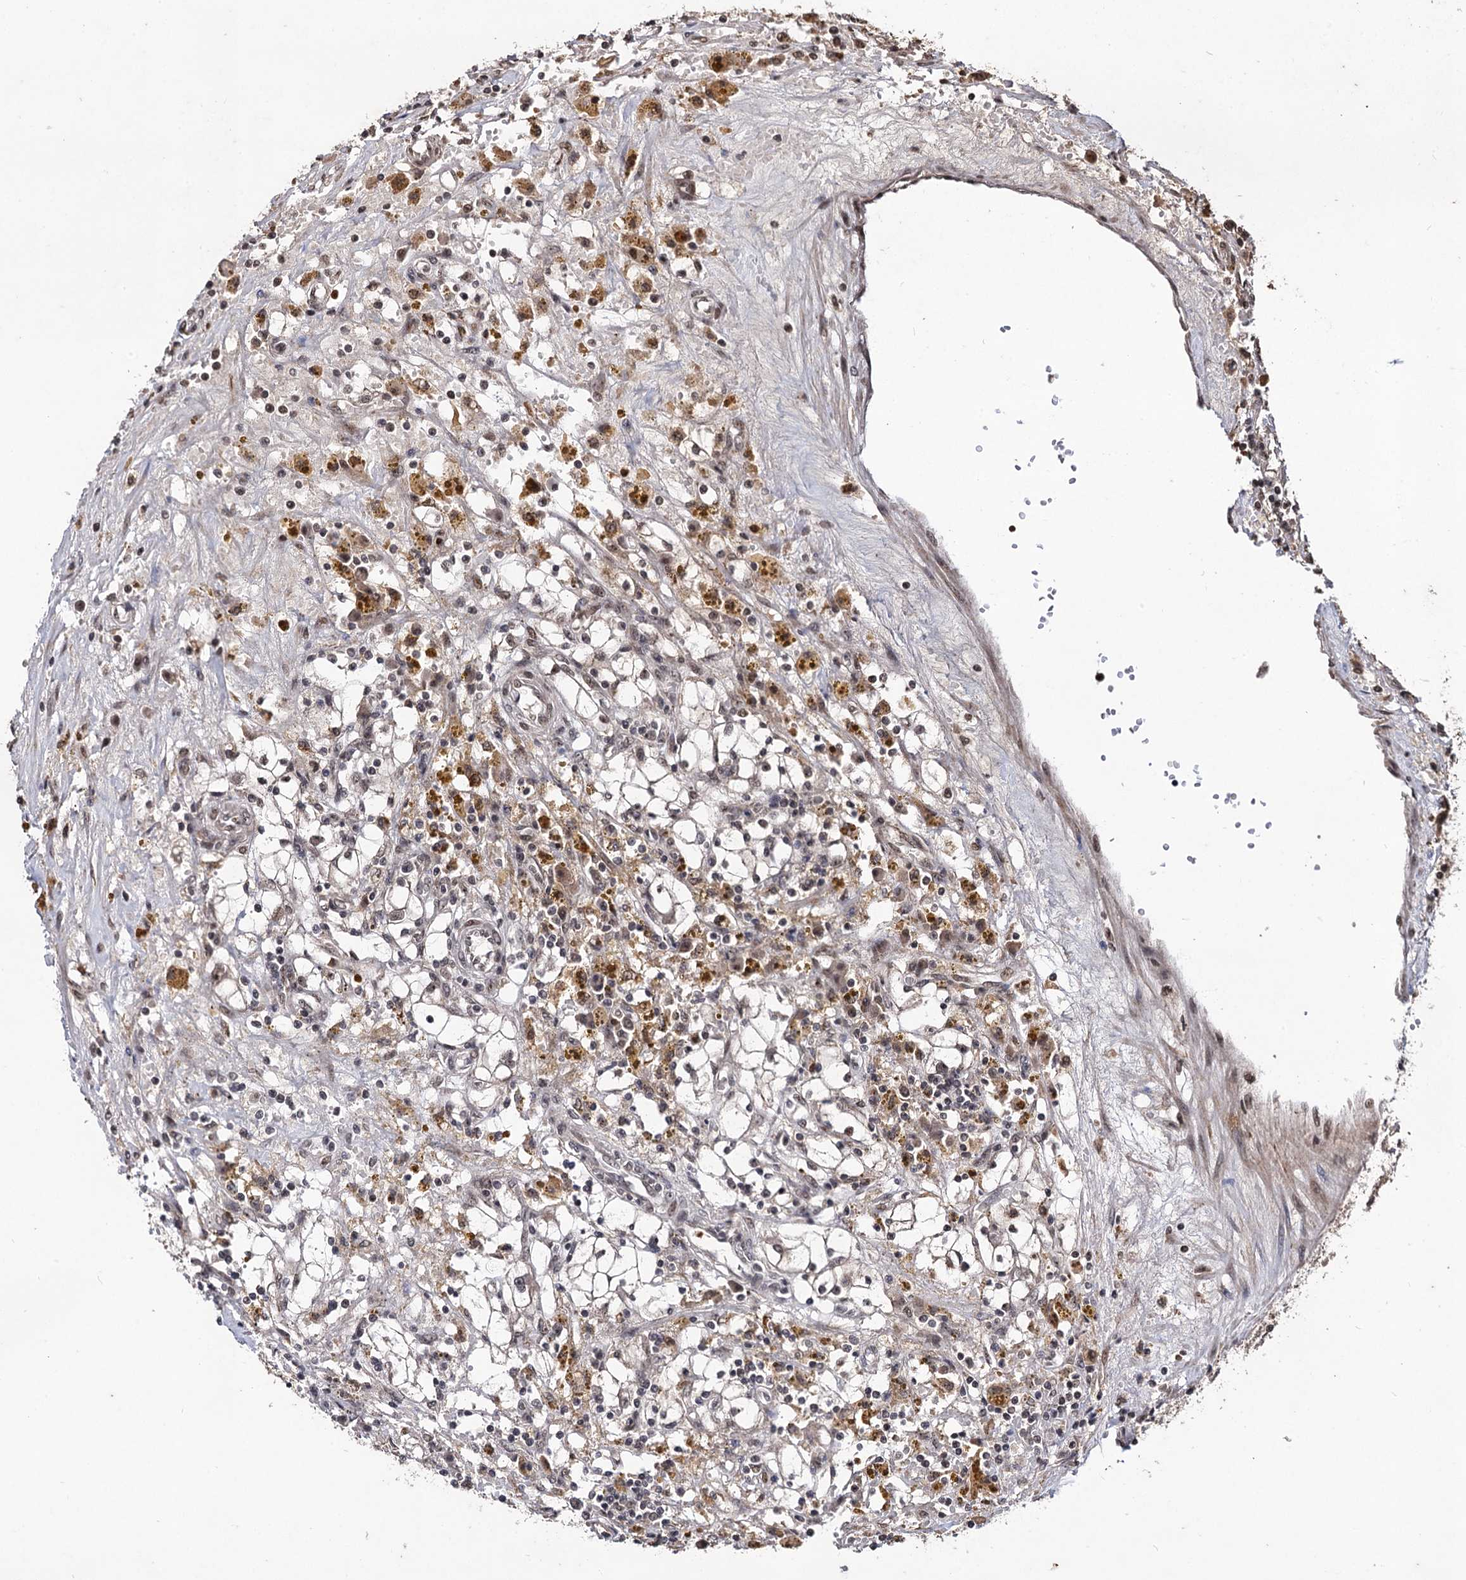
{"staining": {"intensity": "weak", "quantity": "25%-75%", "location": "nuclear"}, "tissue": "renal cancer", "cell_type": "Tumor cells", "image_type": "cancer", "snomed": [{"axis": "morphology", "description": "Adenocarcinoma, NOS"}, {"axis": "topography", "description": "Kidney"}], "caption": "Renal adenocarcinoma stained with immunohistochemistry (IHC) exhibits weak nuclear staining in approximately 25%-75% of tumor cells. The staining was performed using DAB (3,3'-diaminobenzidine) to visualize the protein expression in brown, while the nuclei were stained in blue with hematoxylin (Magnification: 20x).", "gene": "SFSWAP", "patient": {"sex": "male", "age": 56}}